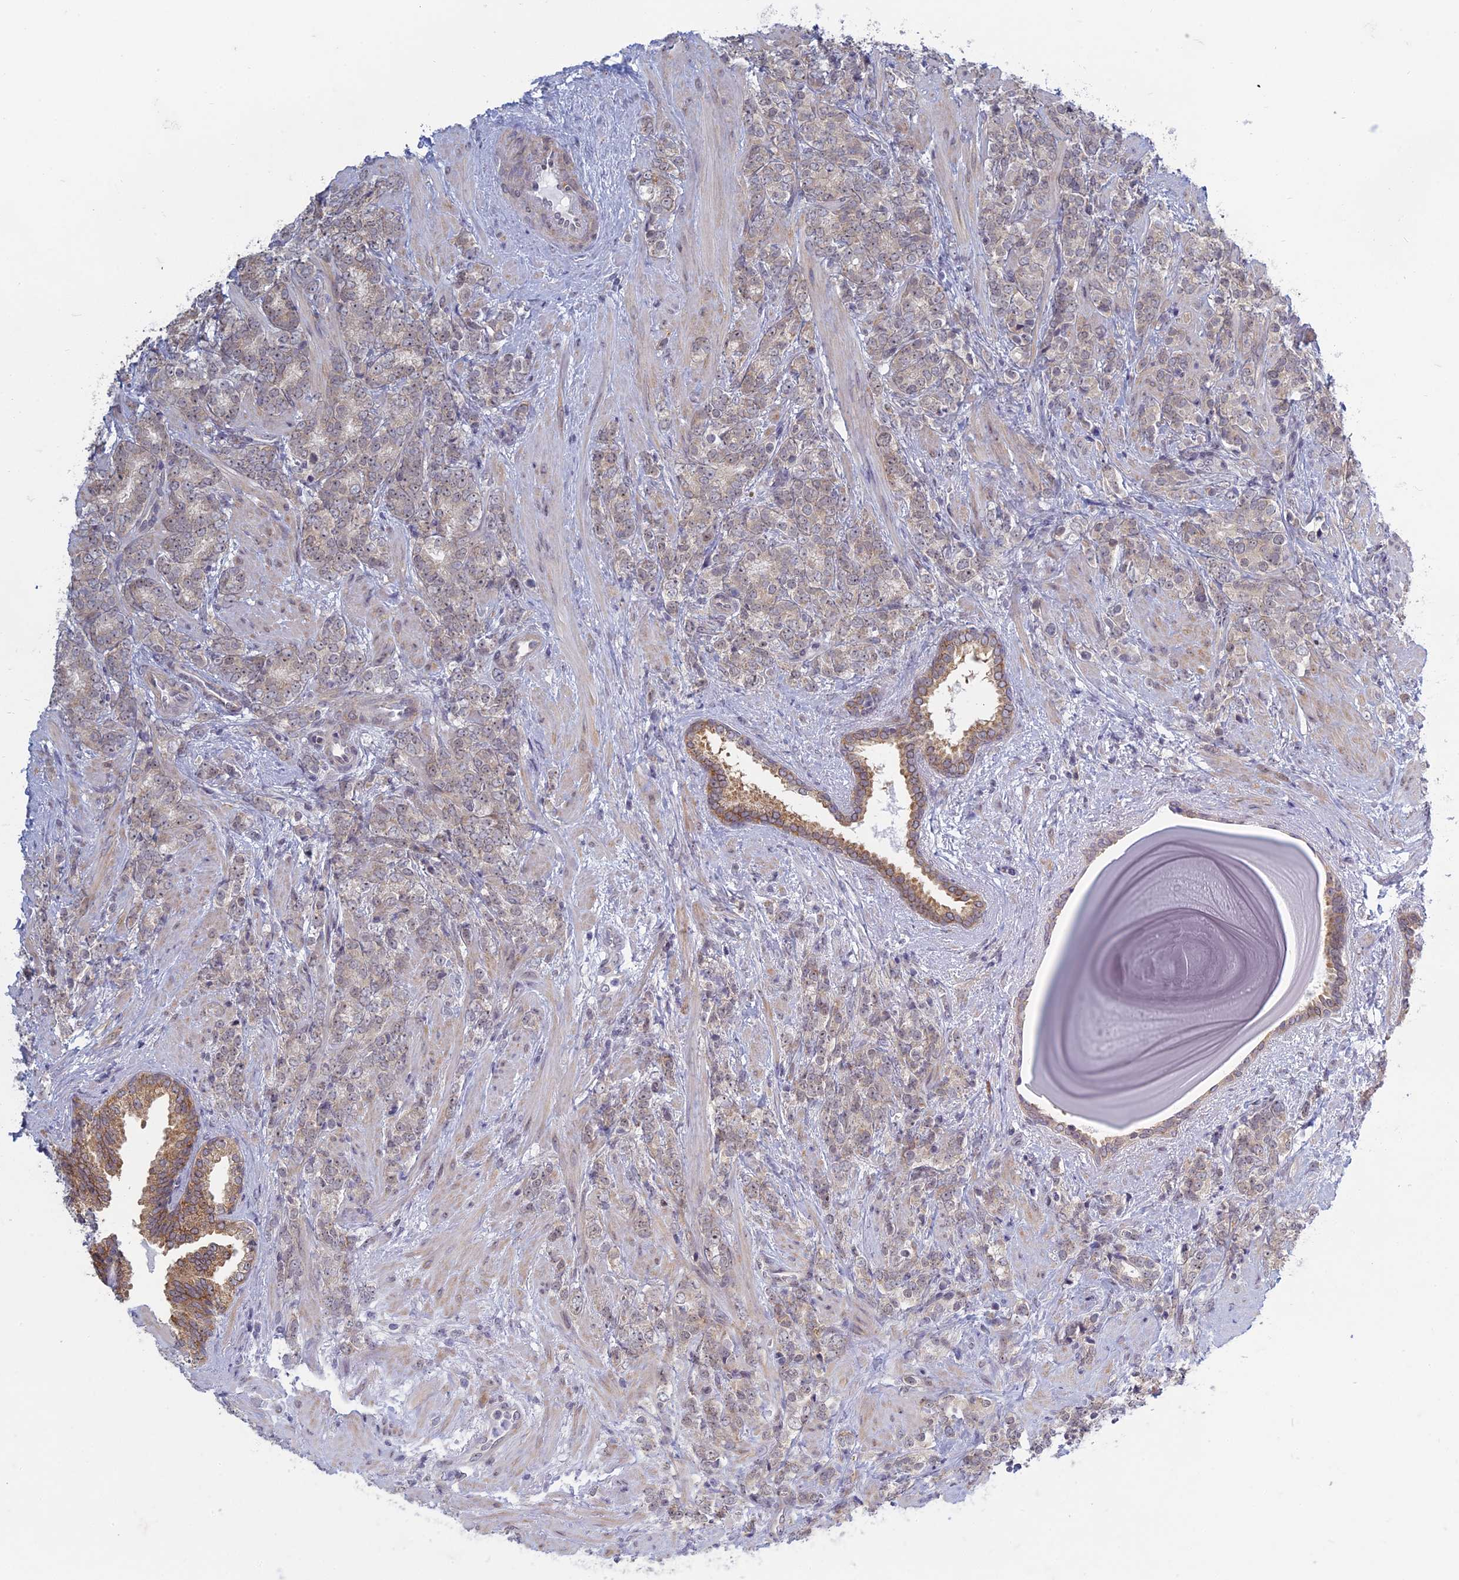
{"staining": {"intensity": "moderate", "quantity": "25%-75%", "location": "cytoplasmic/membranous"}, "tissue": "prostate cancer", "cell_type": "Tumor cells", "image_type": "cancer", "snomed": [{"axis": "morphology", "description": "Adenocarcinoma, High grade"}, {"axis": "topography", "description": "Prostate"}], "caption": "Immunohistochemistry of human prostate cancer demonstrates medium levels of moderate cytoplasmic/membranous positivity in approximately 25%-75% of tumor cells.", "gene": "RPS19BP1", "patient": {"sex": "male", "age": 64}}